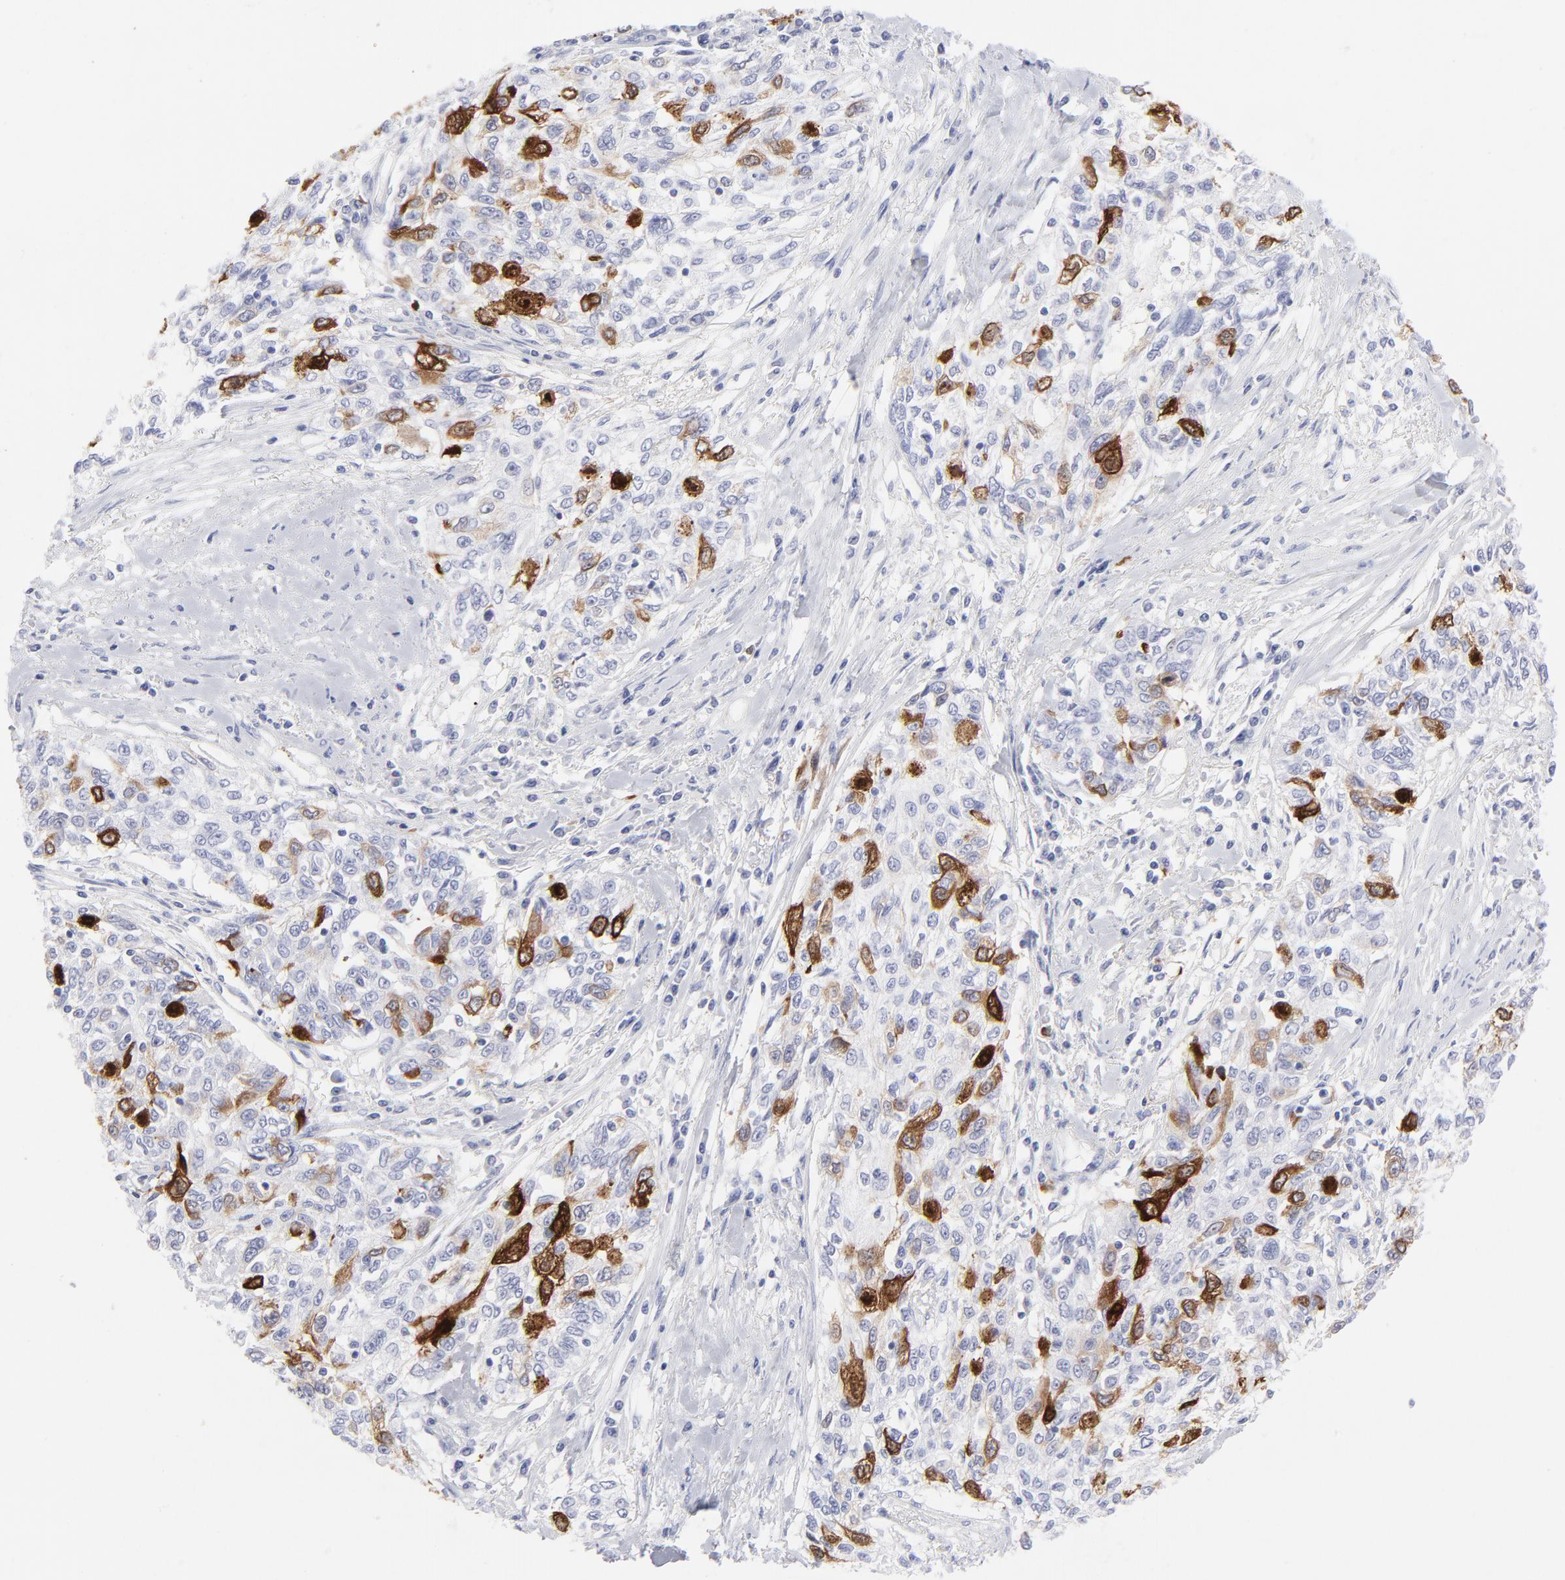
{"staining": {"intensity": "strong", "quantity": "<25%", "location": "cytoplasmic/membranous"}, "tissue": "cervical cancer", "cell_type": "Tumor cells", "image_type": "cancer", "snomed": [{"axis": "morphology", "description": "Squamous cell carcinoma, NOS"}, {"axis": "topography", "description": "Cervix"}], "caption": "Tumor cells show medium levels of strong cytoplasmic/membranous positivity in approximately <25% of cells in human cervical squamous cell carcinoma.", "gene": "CCNB1", "patient": {"sex": "female", "age": 57}}